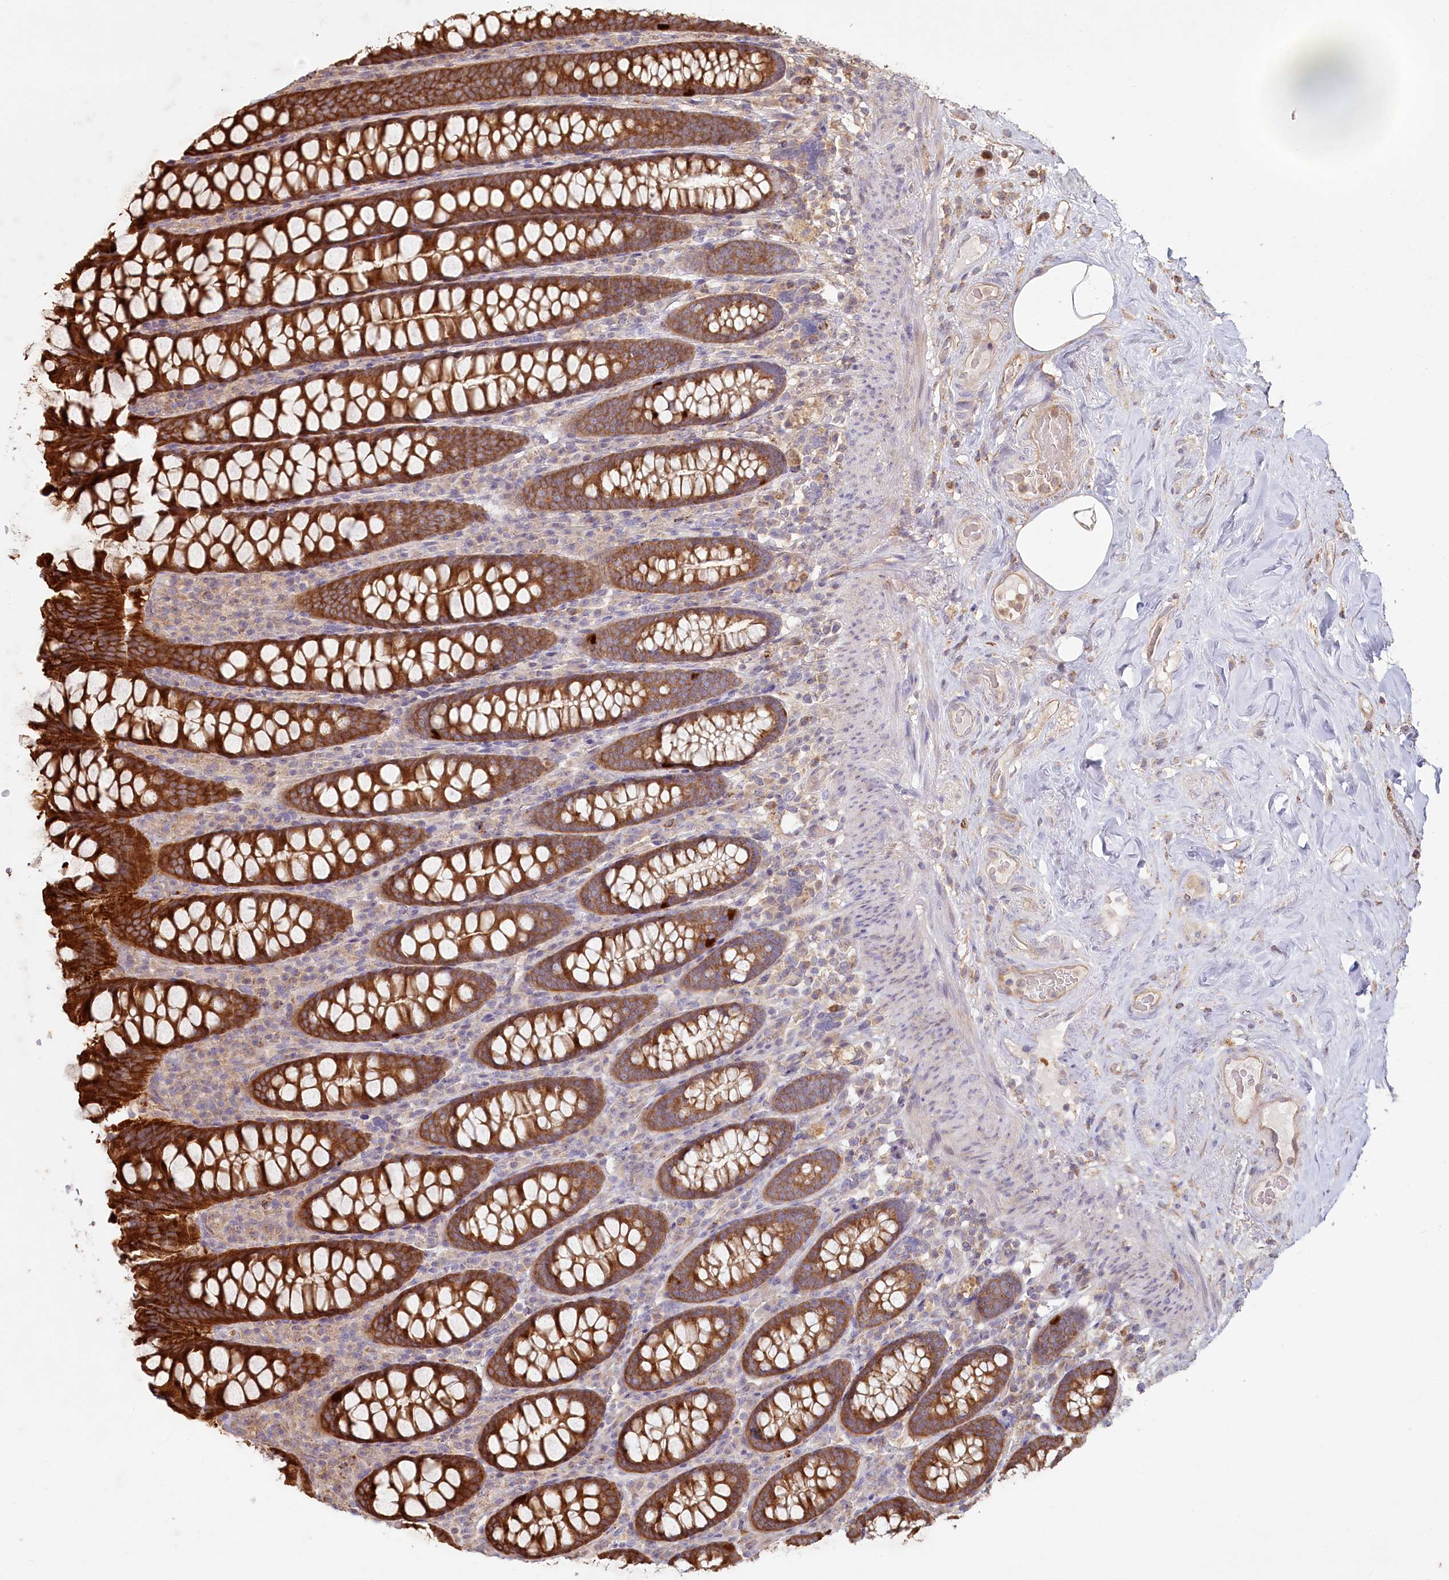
{"staining": {"intensity": "moderate", "quantity": ">75%", "location": "cytoplasmic/membranous"}, "tissue": "colon", "cell_type": "Endothelial cells", "image_type": "normal", "snomed": [{"axis": "morphology", "description": "Normal tissue, NOS"}, {"axis": "topography", "description": "Colon"}], "caption": "The immunohistochemical stain highlights moderate cytoplasmic/membranous staining in endothelial cells of benign colon. Ihc stains the protein of interest in brown and the nuclei are stained blue.", "gene": "HAL", "patient": {"sex": "female", "age": 79}}